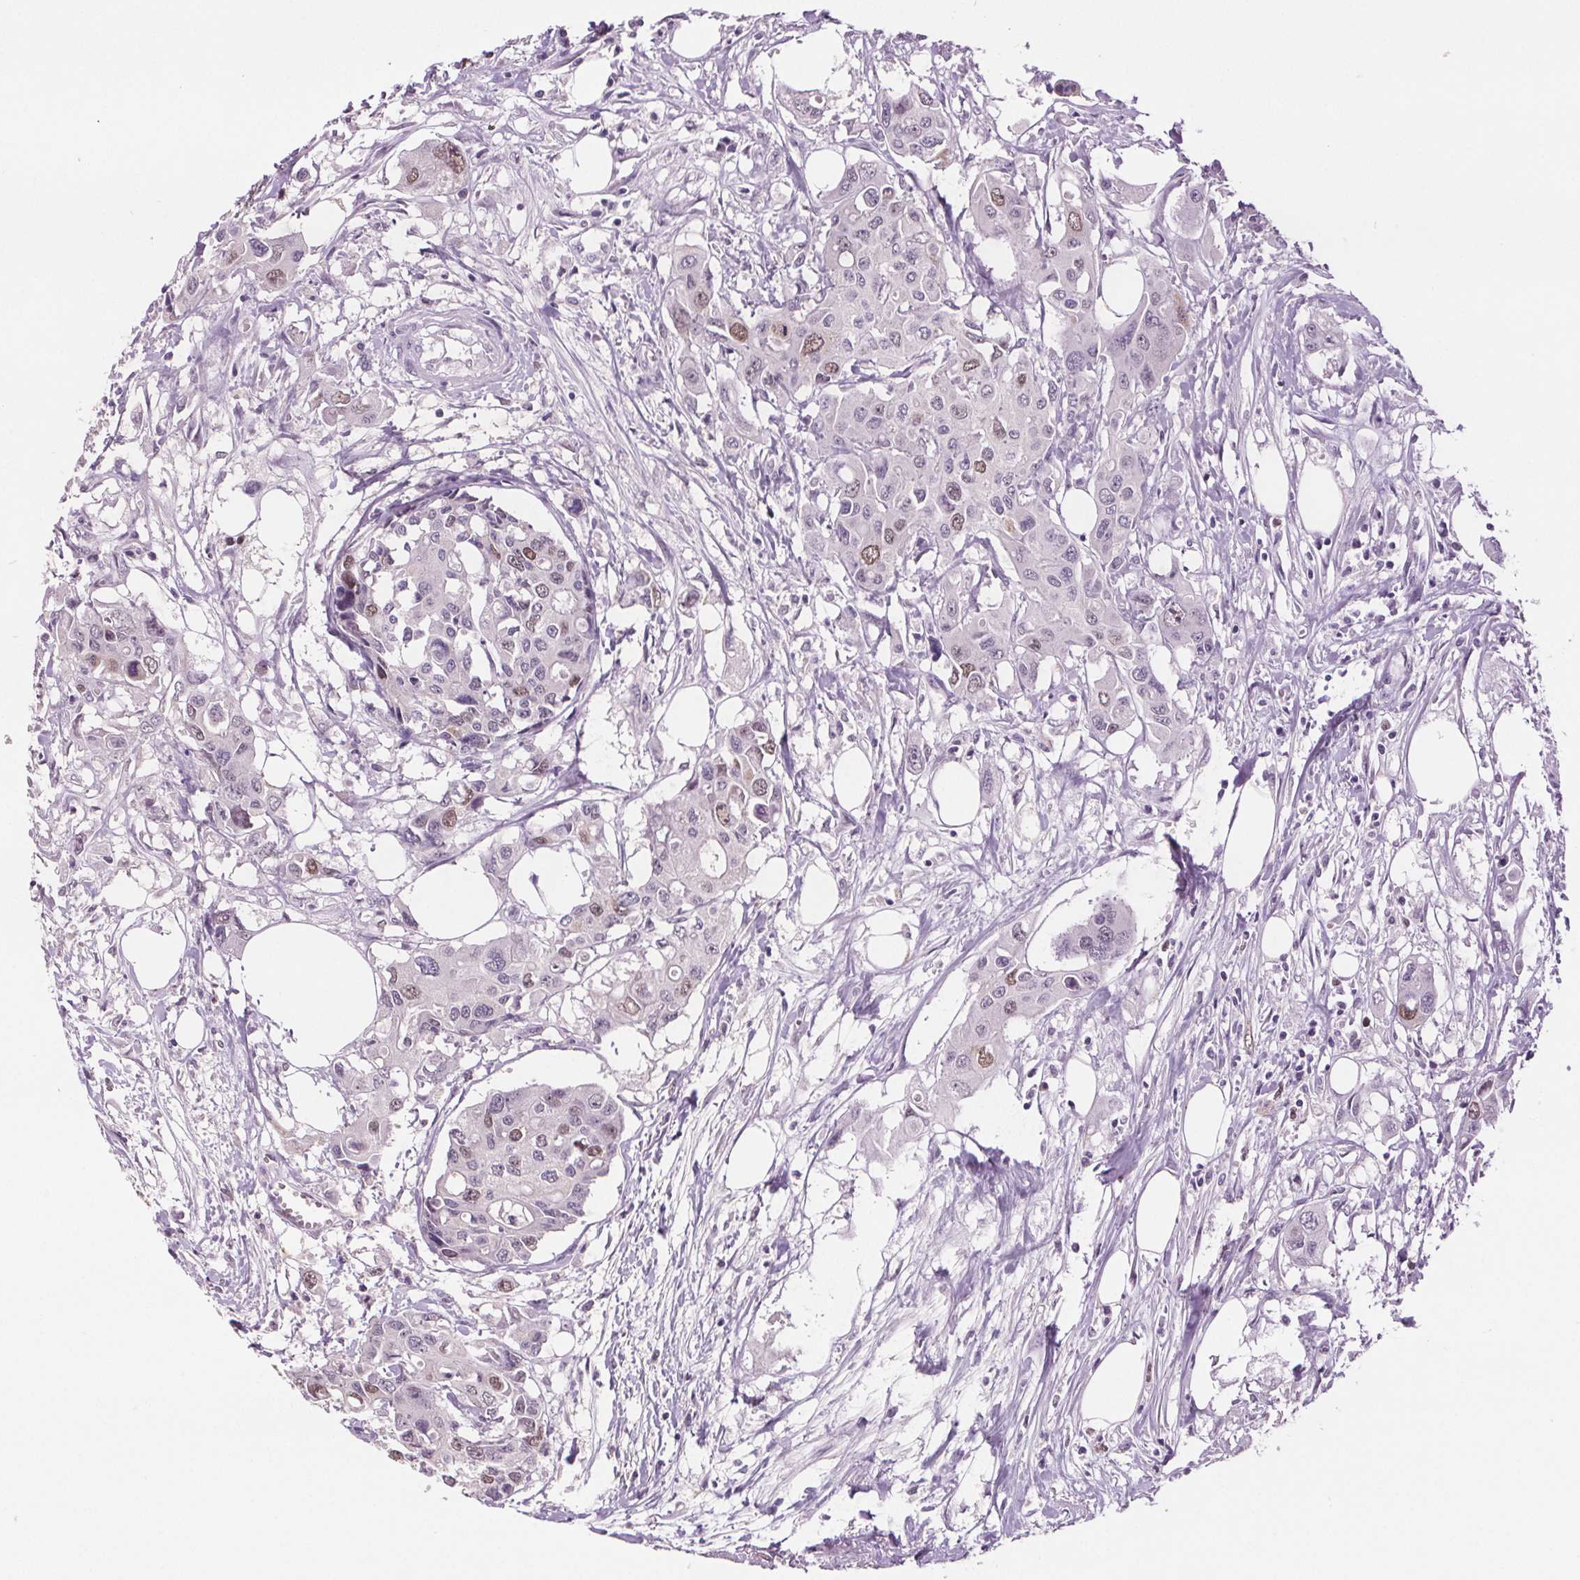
{"staining": {"intensity": "moderate", "quantity": "<25%", "location": "nuclear"}, "tissue": "colorectal cancer", "cell_type": "Tumor cells", "image_type": "cancer", "snomed": [{"axis": "morphology", "description": "Adenocarcinoma, NOS"}, {"axis": "topography", "description": "Colon"}], "caption": "The image shows staining of colorectal adenocarcinoma, revealing moderate nuclear protein positivity (brown color) within tumor cells. The staining was performed using DAB (3,3'-diaminobenzidine), with brown indicating positive protein expression. Nuclei are stained blue with hematoxylin.", "gene": "CENPF", "patient": {"sex": "male", "age": 77}}